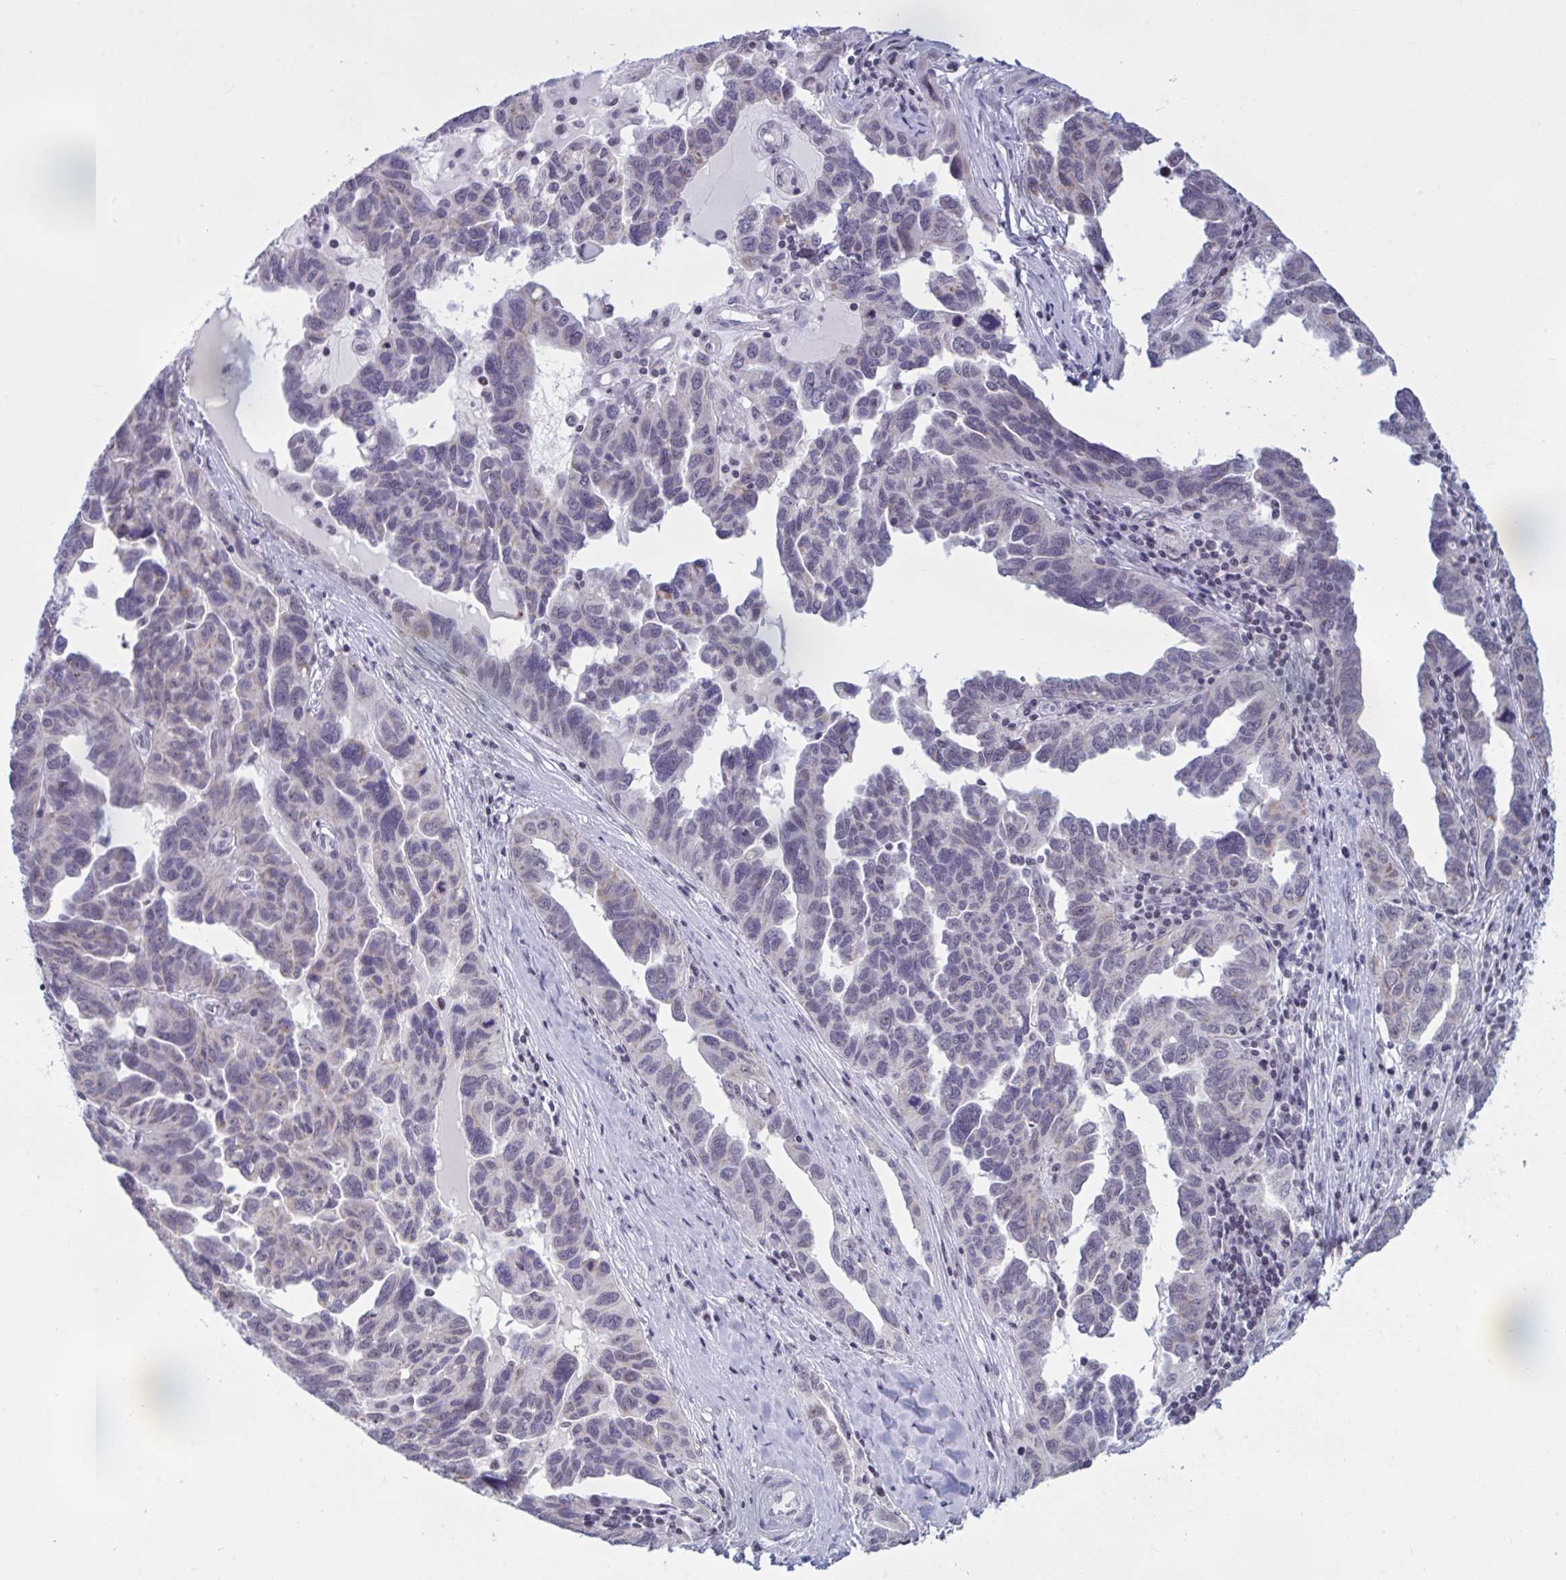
{"staining": {"intensity": "weak", "quantity": "<25%", "location": "cytoplasmic/membranous"}, "tissue": "ovarian cancer", "cell_type": "Tumor cells", "image_type": "cancer", "snomed": [{"axis": "morphology", "description": "Cystadenocarcinoma, serous, NOS"}, {"axis": "topography", "description": "Ovary"}], "caption": "IHC image of ovarian serous cystadenocarcinoma stained for a protein (brown), which reveals no expression in tumor cells. (Immunohistochemistry (ihc), brightfield microscopy, high magnification).", "gene": "TGM6", "patient": {"sex": "female", "age": 64}}